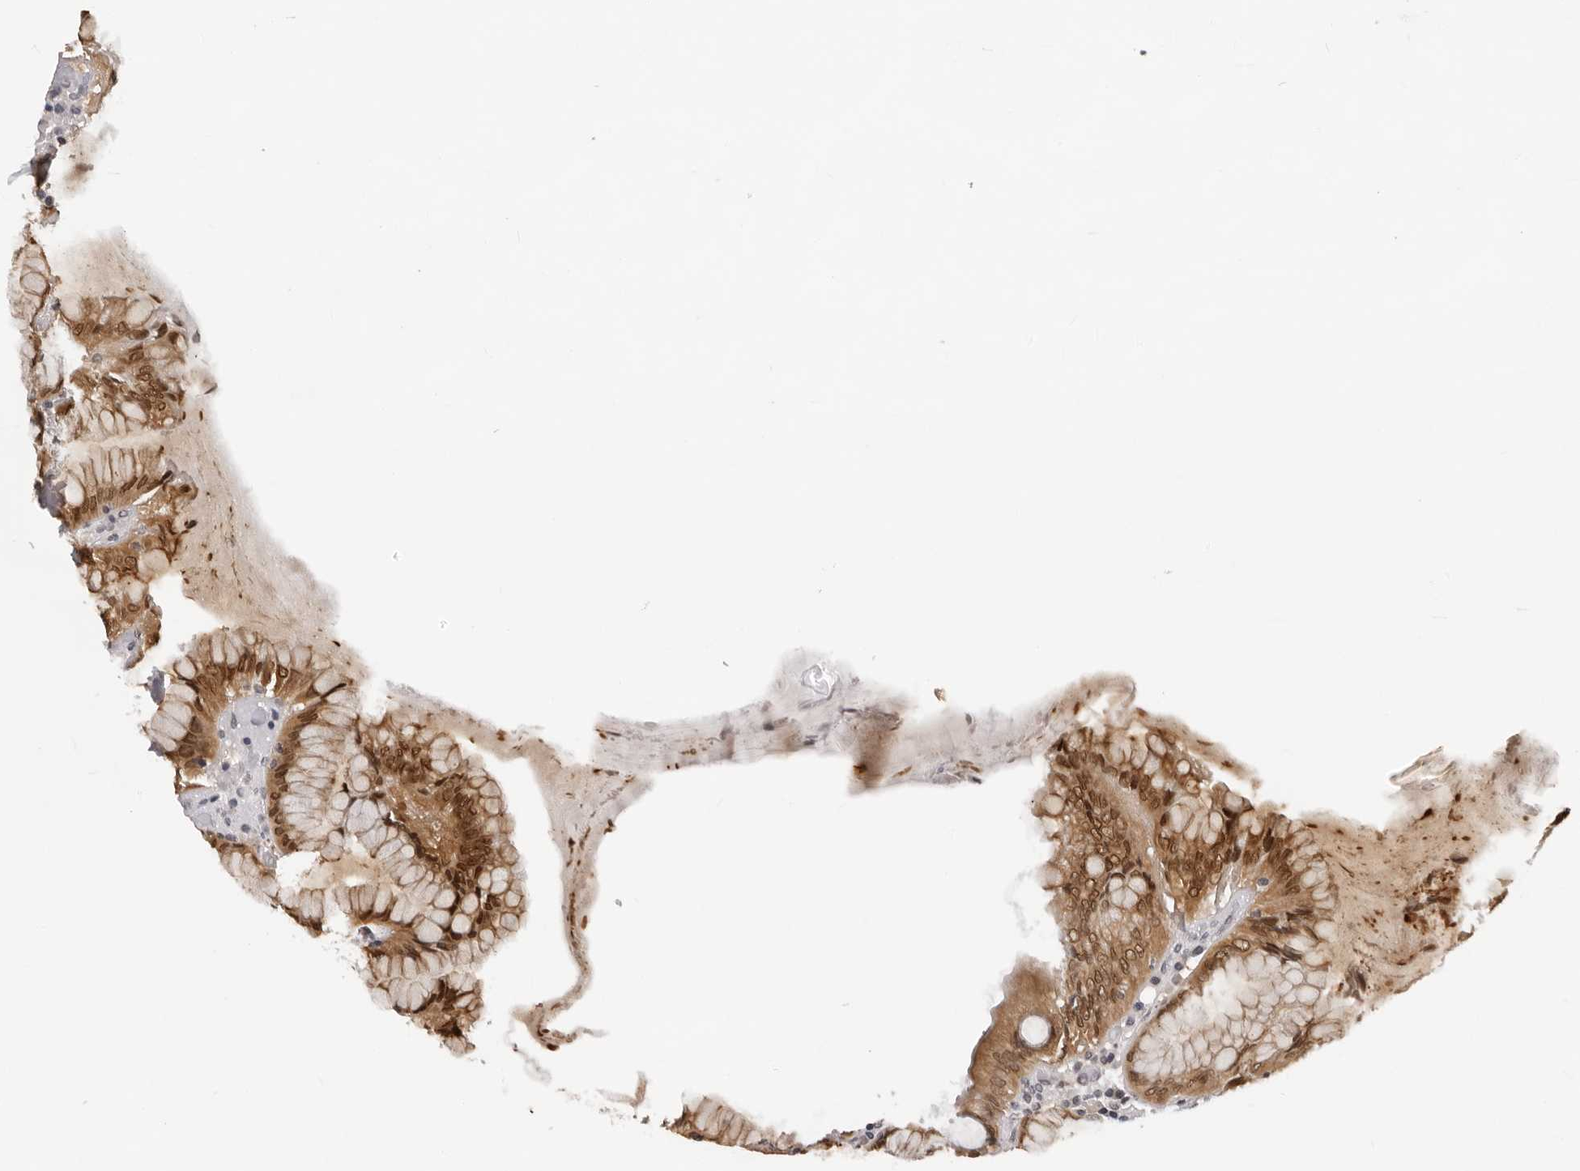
{"staining": {"intensity": "moderate", "quantity": ">75%", "location": "cytoplasmic/membranous,nuclear"}, "tissue": "stomach", "cell_type": "Glandular cells", "image_type": "normal", "snomed": [{"axis": "morphology", "description": "Normal tissue, NOS"}, {"axis": "topography", "description": "Stomach, lower"}], "caption": "The photomicrograph displays immunohistochemical staining of unremarkable stomach. There is moderate cytoplasmic/membranous,nuclear positivity is appreciated in about >75% of glandular cells.", "gene": "CASP7", "patient": {"sex": "female", "age": 76}}